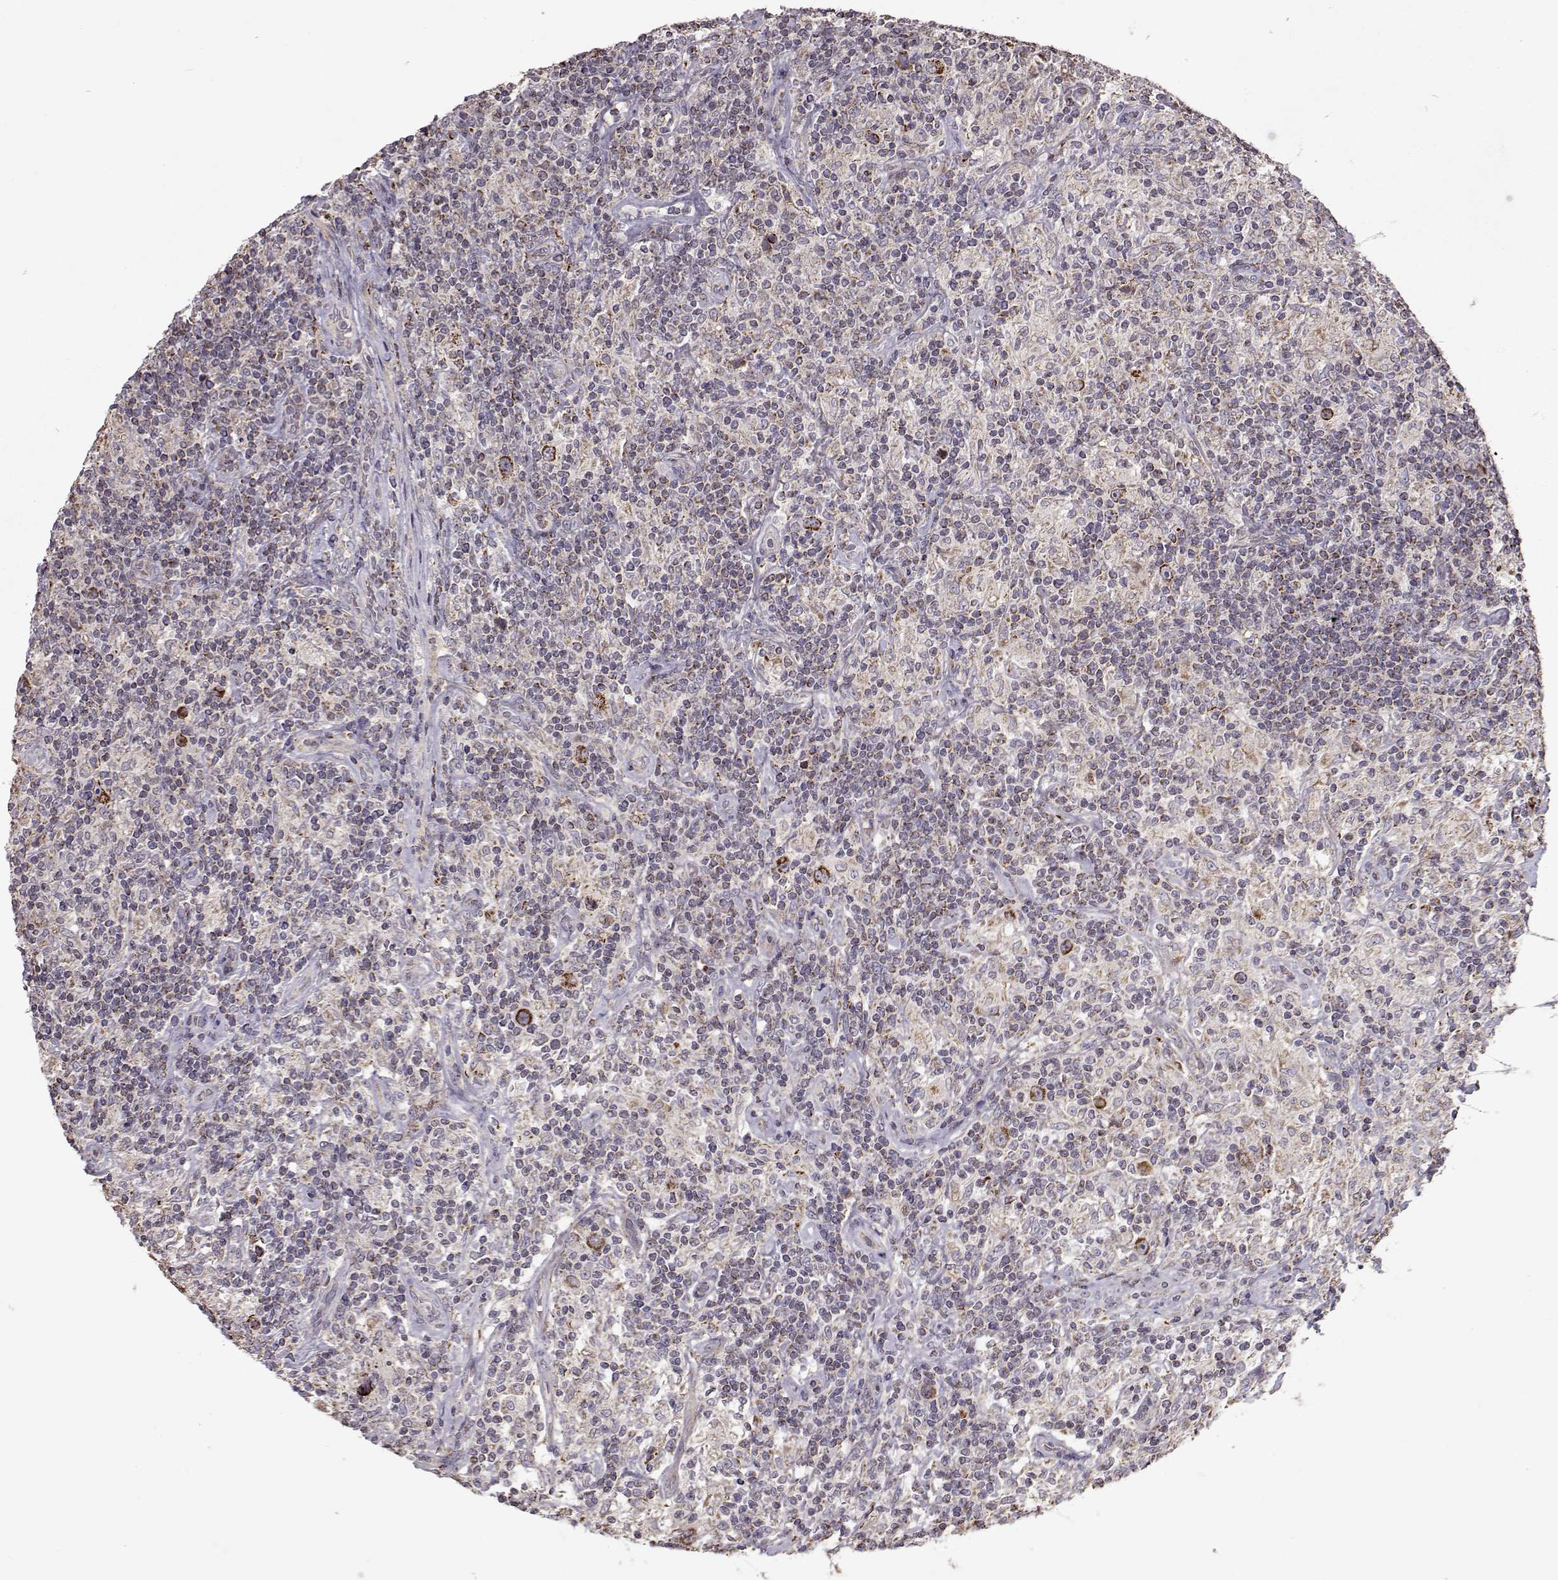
{"staining": {"intensity": "strong", "quantity": ">75%", "location": "cytoplasmic/membranous"}, "tissue": "lymphoma", "cell_type": "Tumor cells", "image_type": "cancer", "snomed": [{"axis": "morphology", "description": "Hodgkin's disease, NOS"}, {"axis": "topography", "description": "Lymph node"}], "caption": "This histopathology image demonstrates immunohistochemistry staining of Hodgkin's disease, with high strong cytoplasmic/membranous expression in about >75% of tumor cells.", "gene": "CMTM3", "patient": {"sex": "male", "age": 70}}